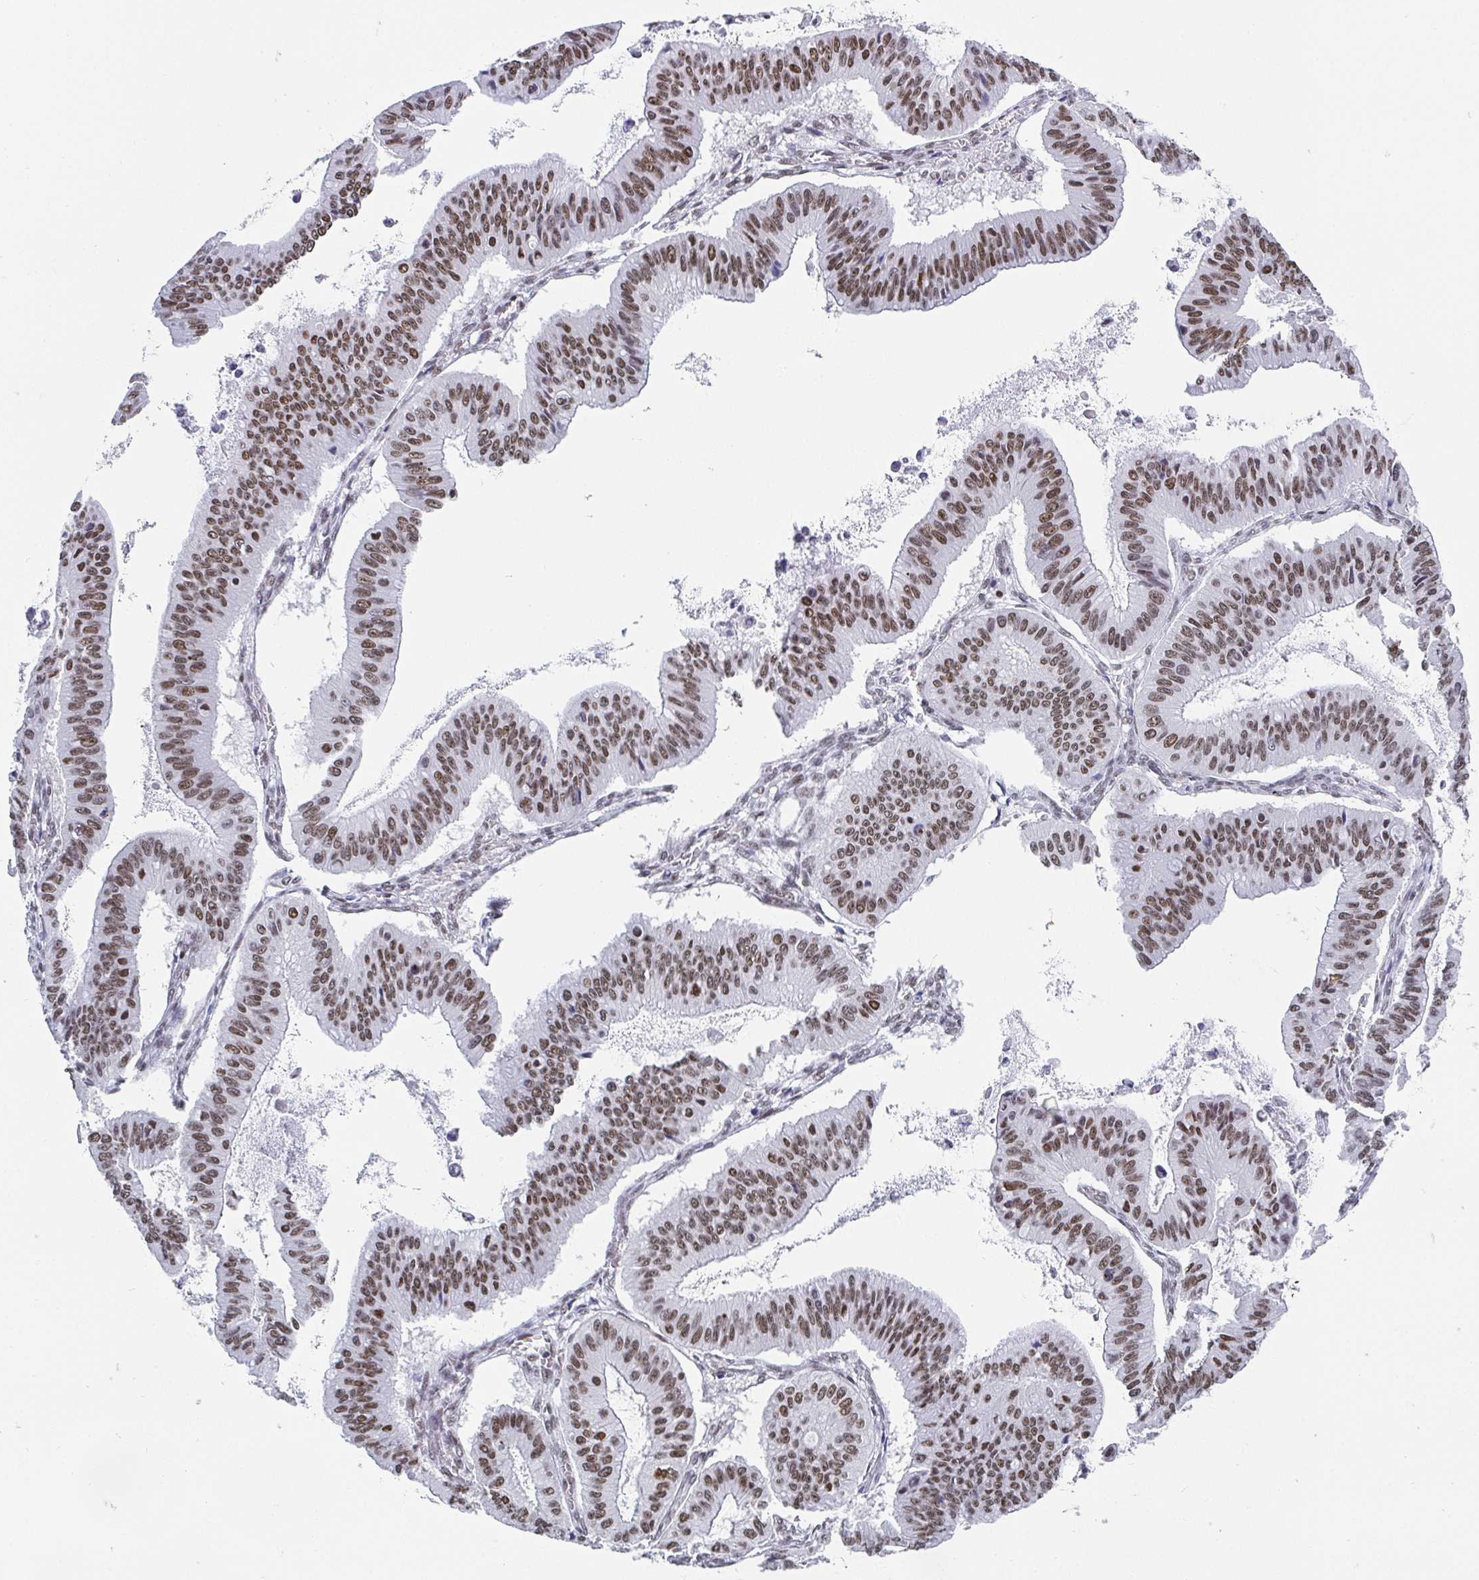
{"staining": {"intensity": "moderate", "quantity": ">75%", "location": "nuclear"}, "tissue": "ovarian cancer", "cell_type": "Tumor cells", "image_type": "cancer", "snomed": [{"axis": "morphology", "description": "Cystadenocarcinoma, mucinous, NOS"}, {"axis": "topography", "description": "Ovary"}], "caption": "Human ovarian cancer (mucinous cystadenocarcinoma) stained for a protein (brown) shows moderate nuclear positive expression in about >75% of tumor cells.", "gene": "SLC7A10", "patient": {"sex": "female", "age": 72}}